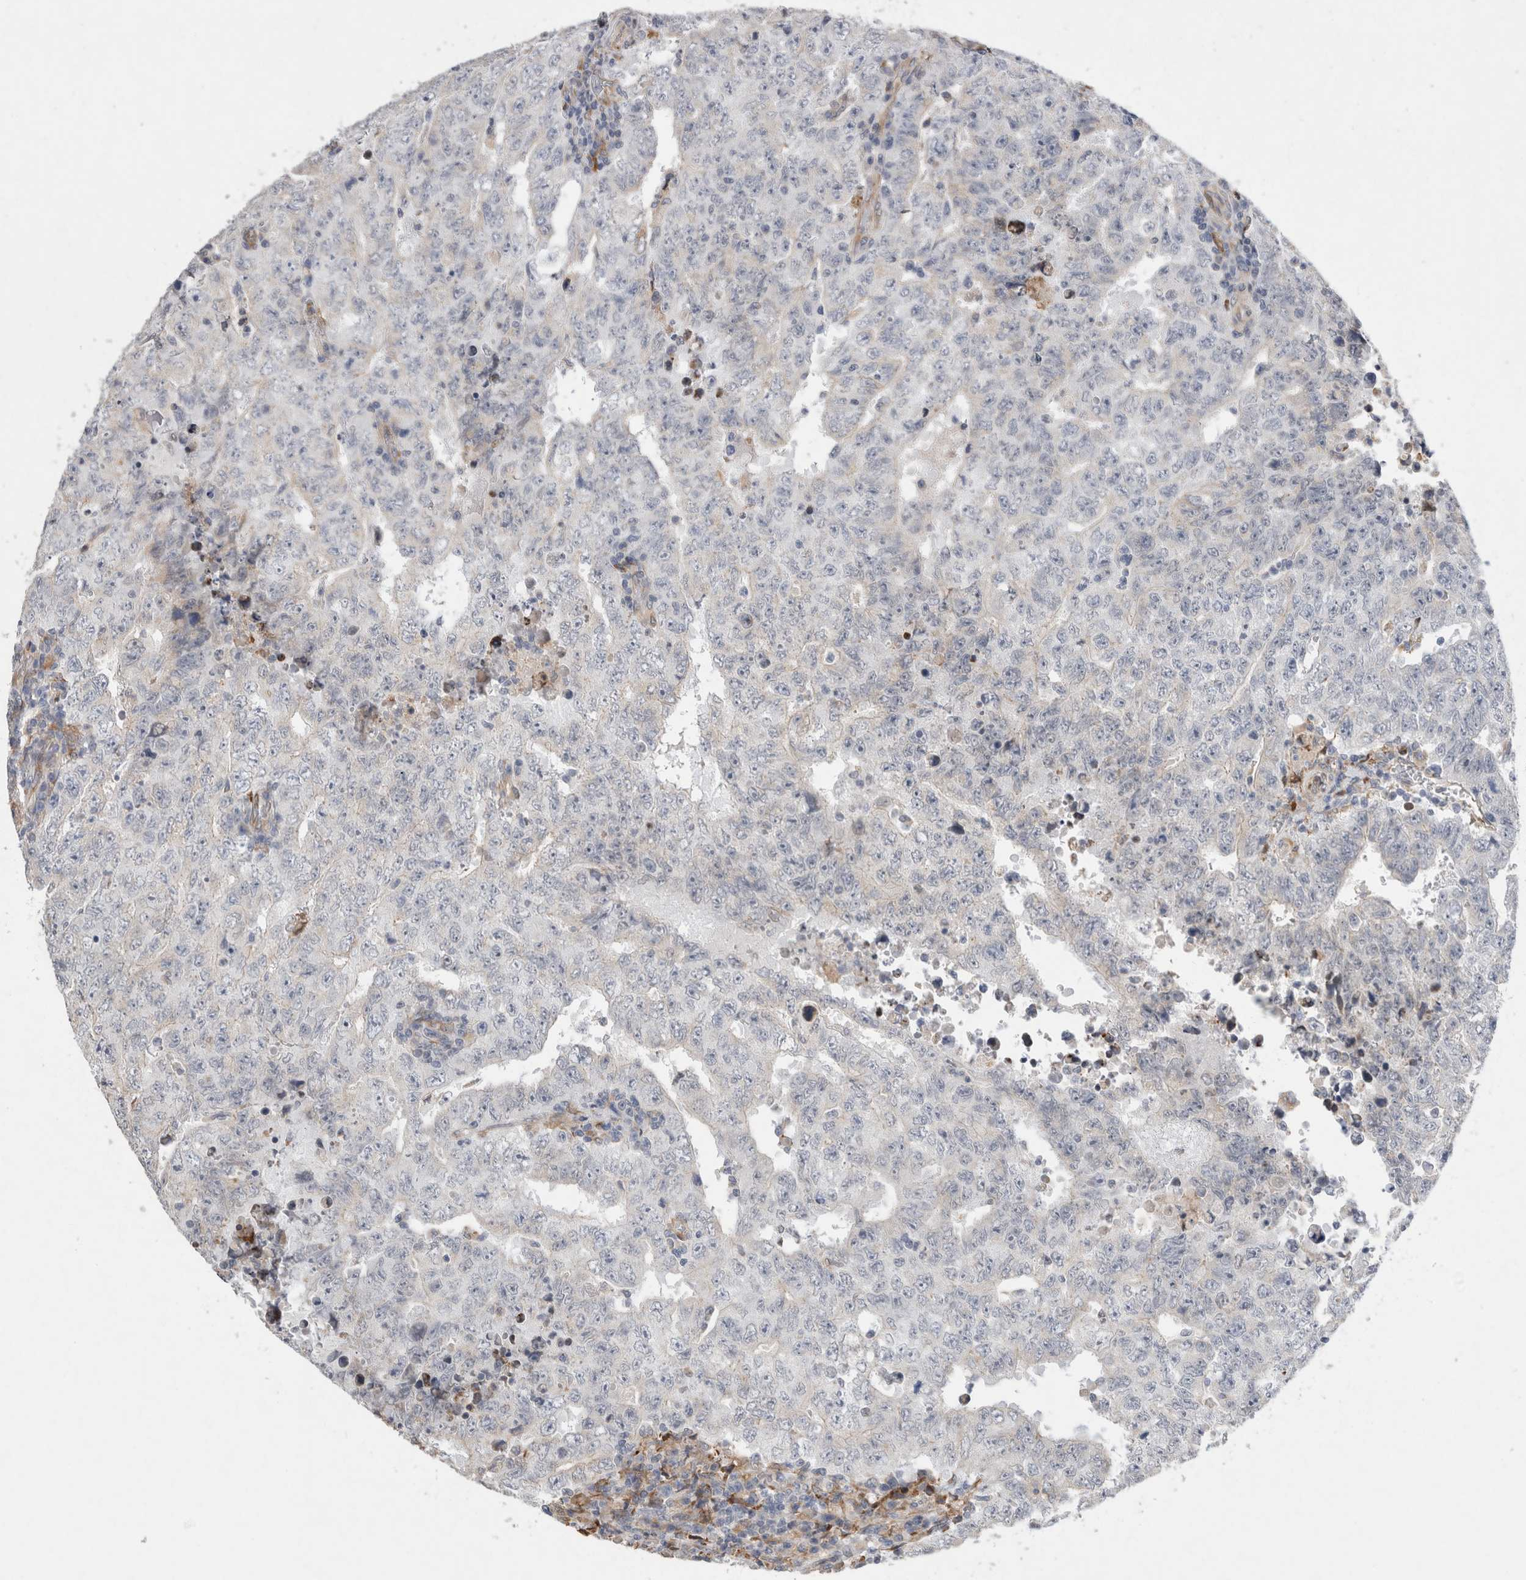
{"staining": {"intensity": "negative", "quantity": "none", "location": "none"}, "tissue": "testis cancer", "cell_type": "Tumor cells", "image_type": "cancer", "snomed": [{"axis": "morphology", "description": "Carcinoma, Embryonal, NOS"}, {"axis": "topography", "description": "Testis"}], "caption": "Tumor cells are negative for protein expression in human embryonal carcinoma (testis).", "gene": "TRMT9B", "patient": {"sex": "male", "age": 26}}